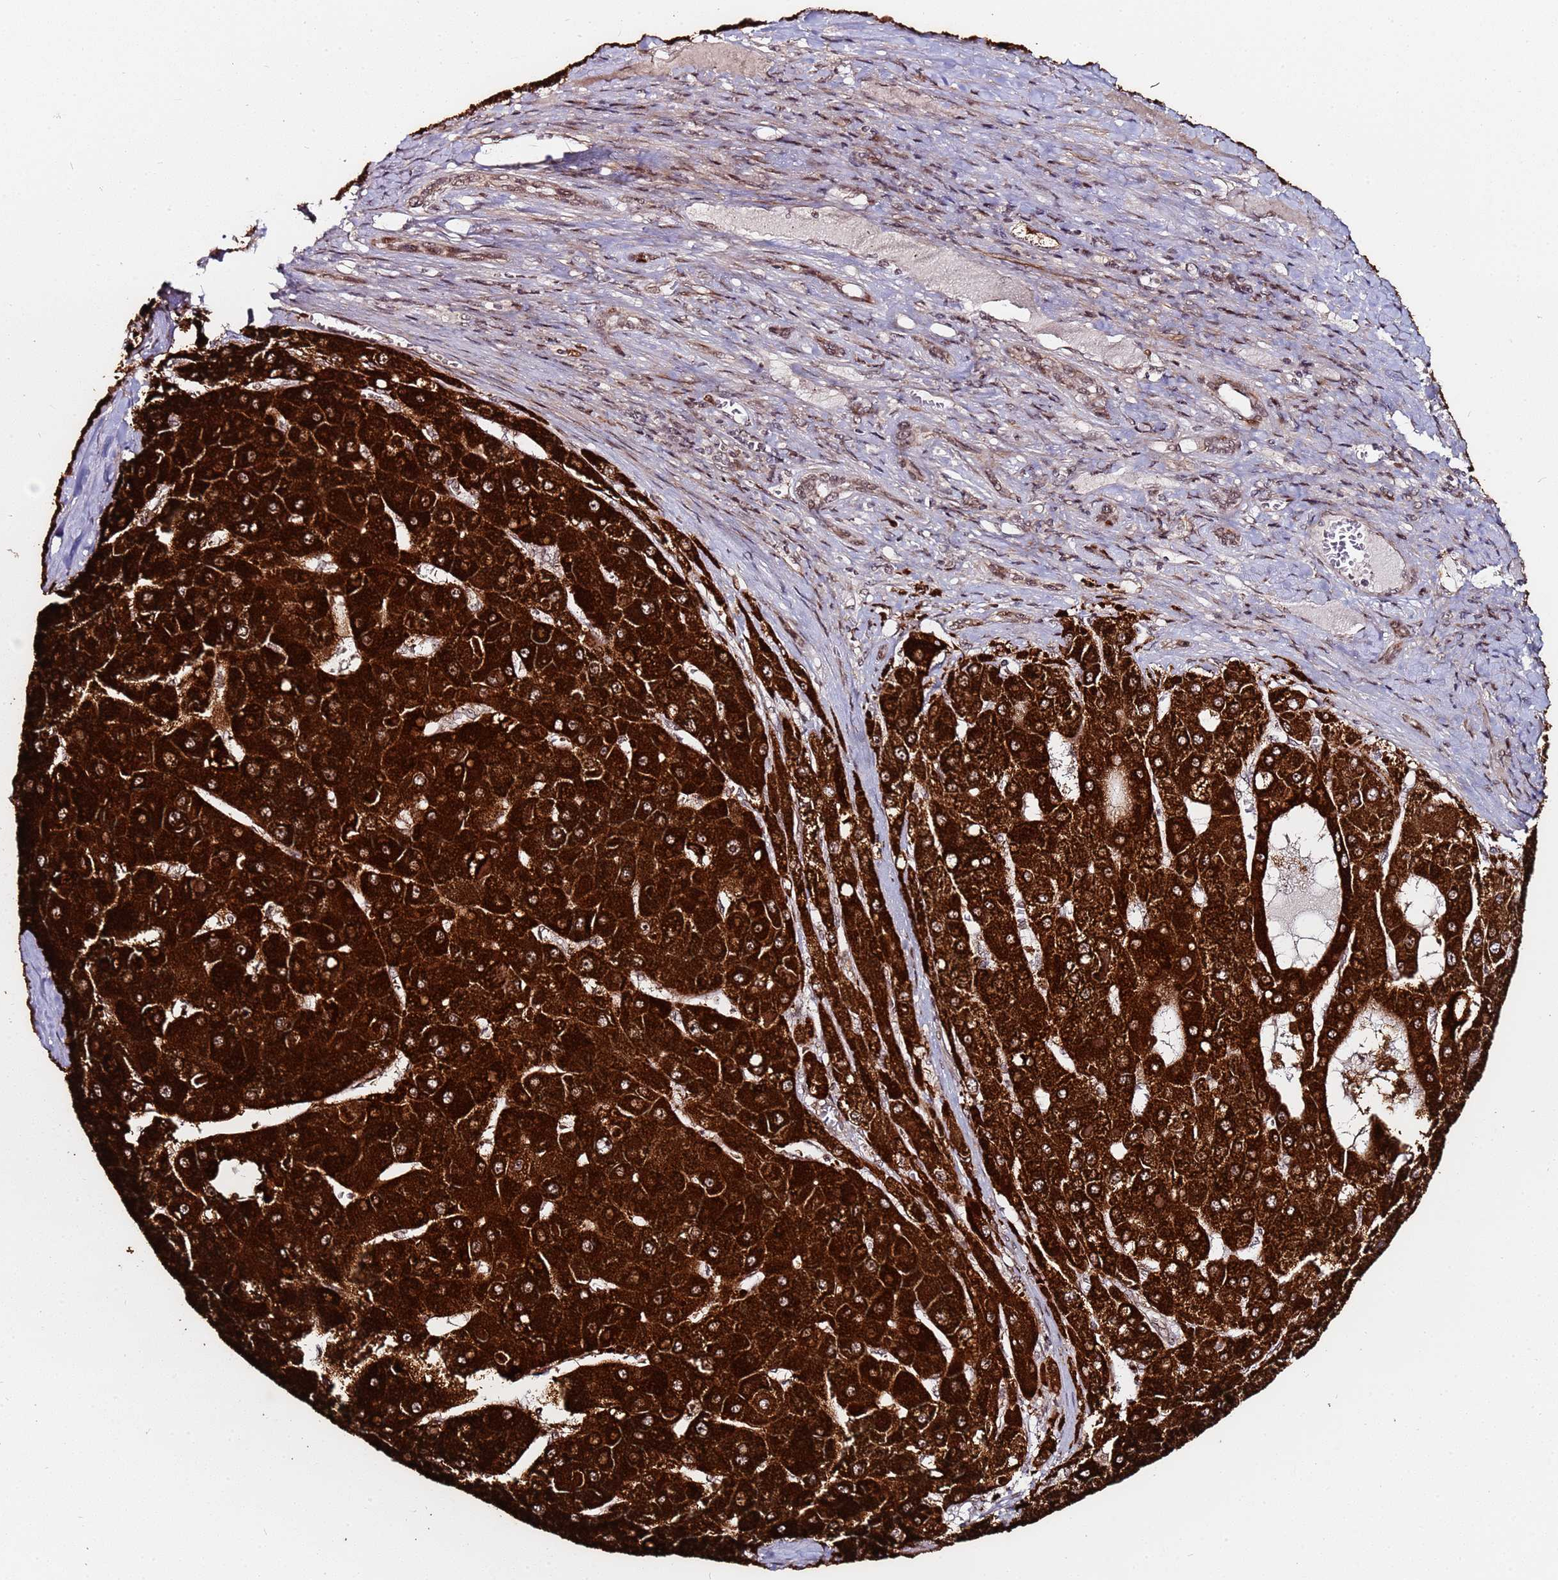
{"staining": {"intensity": "strong", "quantity": ">75%", "location": "cytoplasmic/membranous,nuclear"}, "tissue": "liver cancer", "cell_type": "Tumor cells", "image_type": "cancer", "snomed": [{"axis": "morphology", "description": "Carcinoma, Hepatocellular, NOS"}, {"axis": "topography", "description": "Liver"}], "caption": "Strong cytoplasmic/membranous and nuclear protein positivity is identified in approximately >75% of tumor cells in liver cancer (hepatocellular carcinoma). The protein is shown in brown color, while the nuclei are stained blue.", "gene": "PPM1H", "patient": {"sex": "female", "age": 73}}